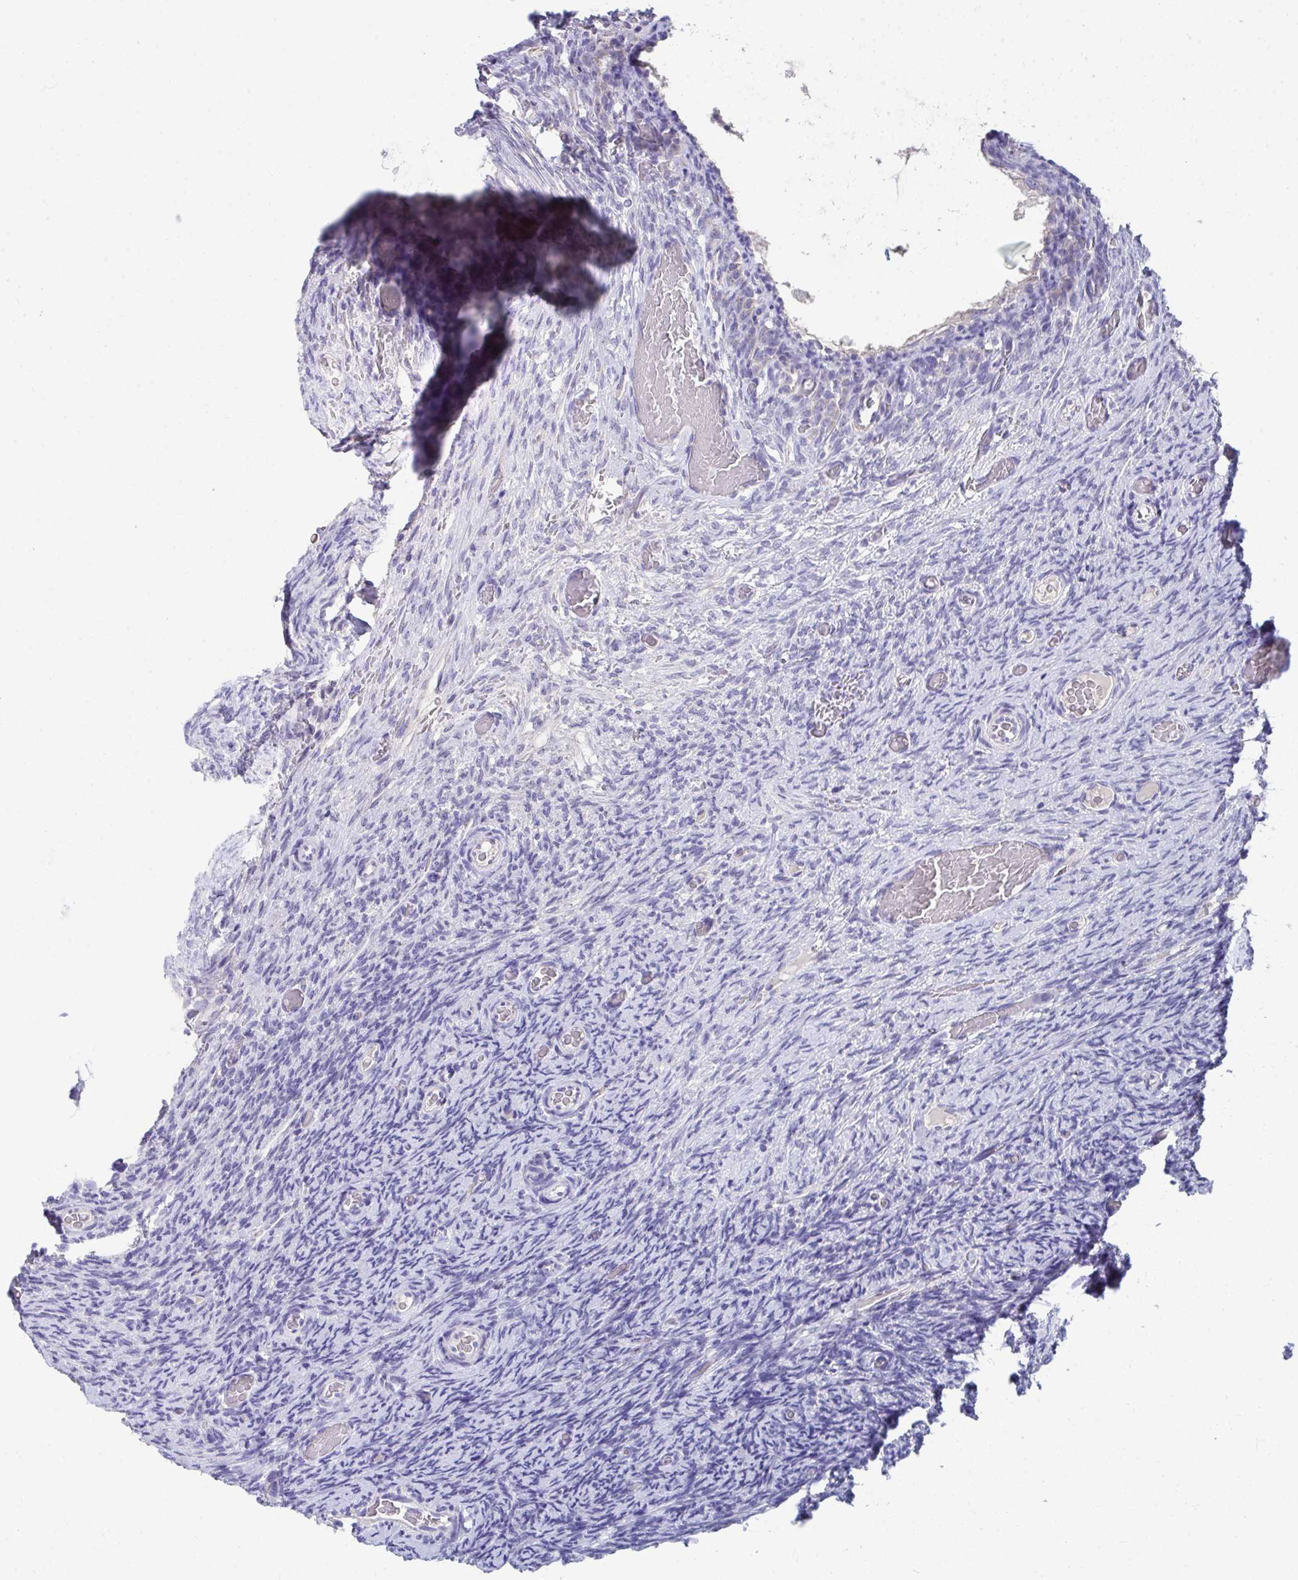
{"staining": {"intensity": "negative", "quantity": "none", "location": "none"}, "tissue": "ovary", "cell_type": "Ovarian stroma cells", "image_type": "normal", "snomed": [{"axis": "morphology", "description": "Normal tissue, NOS"}, {"axis": "topography", "description": "Ovary"}], "caption": "Protein analysis of benign ovary displays no significant expression in ovarian stroma cells.", "gene": "TMPRSS2", "patient": {"sex": "female", "age": 34}}